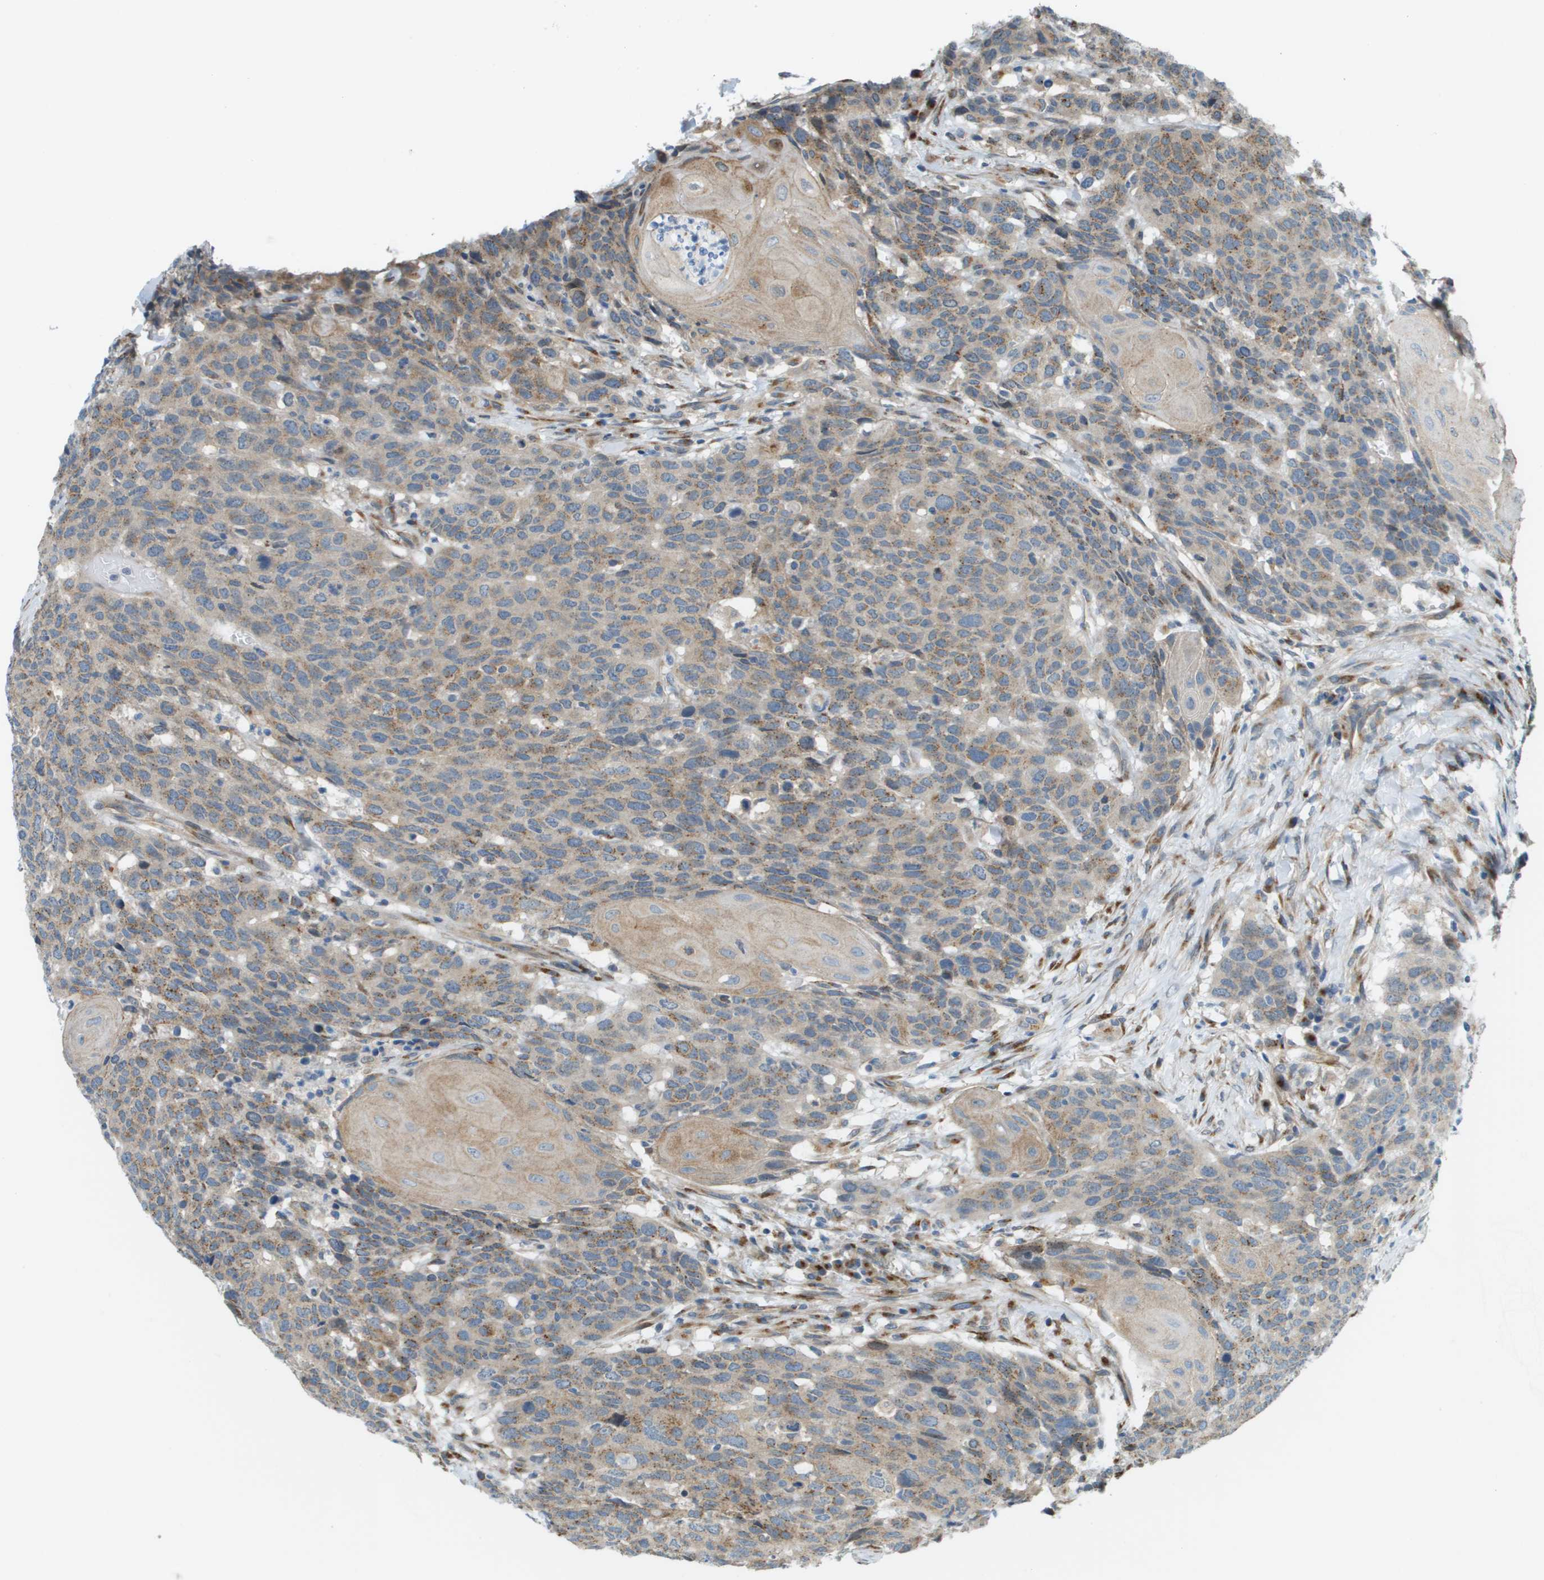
{"staining": {"intensity": "moderate", "quantity": ">75%", "location": "cytoplasmic/membranous"}, "tissue": "head and neck cancer", "cell_type": "Tumor cells", "image_type": "cancer", "snomed": [{"axis": "morphology", "description": "Squamous cell carcinoma, NOS"}, {"axis": "topography", "description": "Head-Neck"}], "caption": "IHC staining of head and neck squamous cell carcinoma, which demonstrates medium levels of moderate cytoplasmic/membranous positivity in about >75% of tumor cells indicating moderate cytoplasmic/membranous protein expression. The staining was performed using DAB (brown) for protein detection and nuclei were counterstained in hematoxylin (blue).", "gene": "ACBD3", "patient": {"sex": "male", "age": 66}}